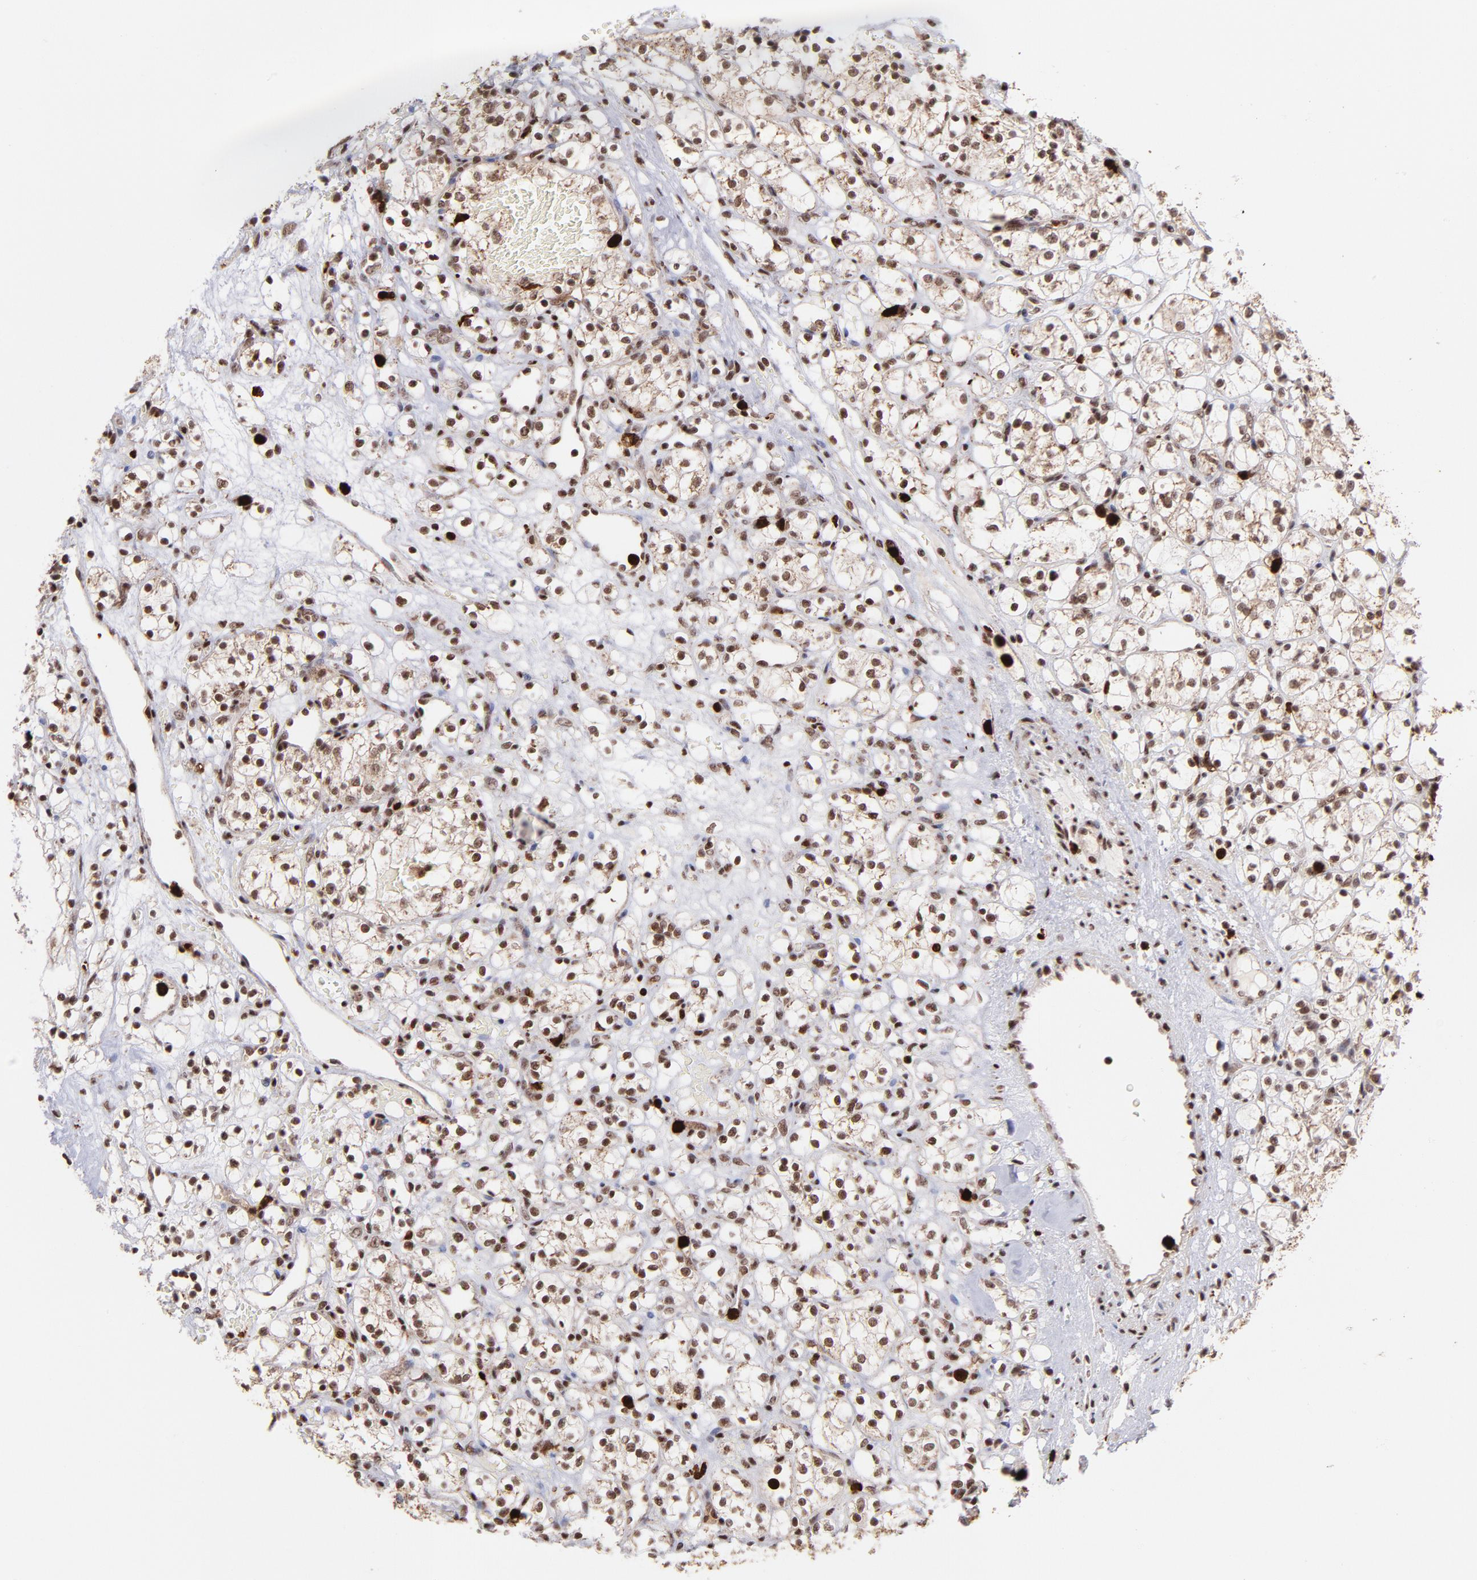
{"staining": {"intensity": "moderate", "quantity": ">75%", "location": "cytoplasmic/membranous,nuclear"}, "tissue": "renal cancer", "cell_type": "Tumor cells", "image_type": "cancer", "snomed": [{"axis": "morphology", "description": "Adenocarcinoma, NOS"}, {"axis": "topography", "description": "Kidney"}], "caption": "An image showing moderate cytoplasmic/membranous and nuclear expression in about >75% of tumor cells in renal cancer (adenocarcinoma), as visualized by brown immunohistochemical staining.", "gene": "ZFX", "patient": {"sex": "female", "age": 60}}